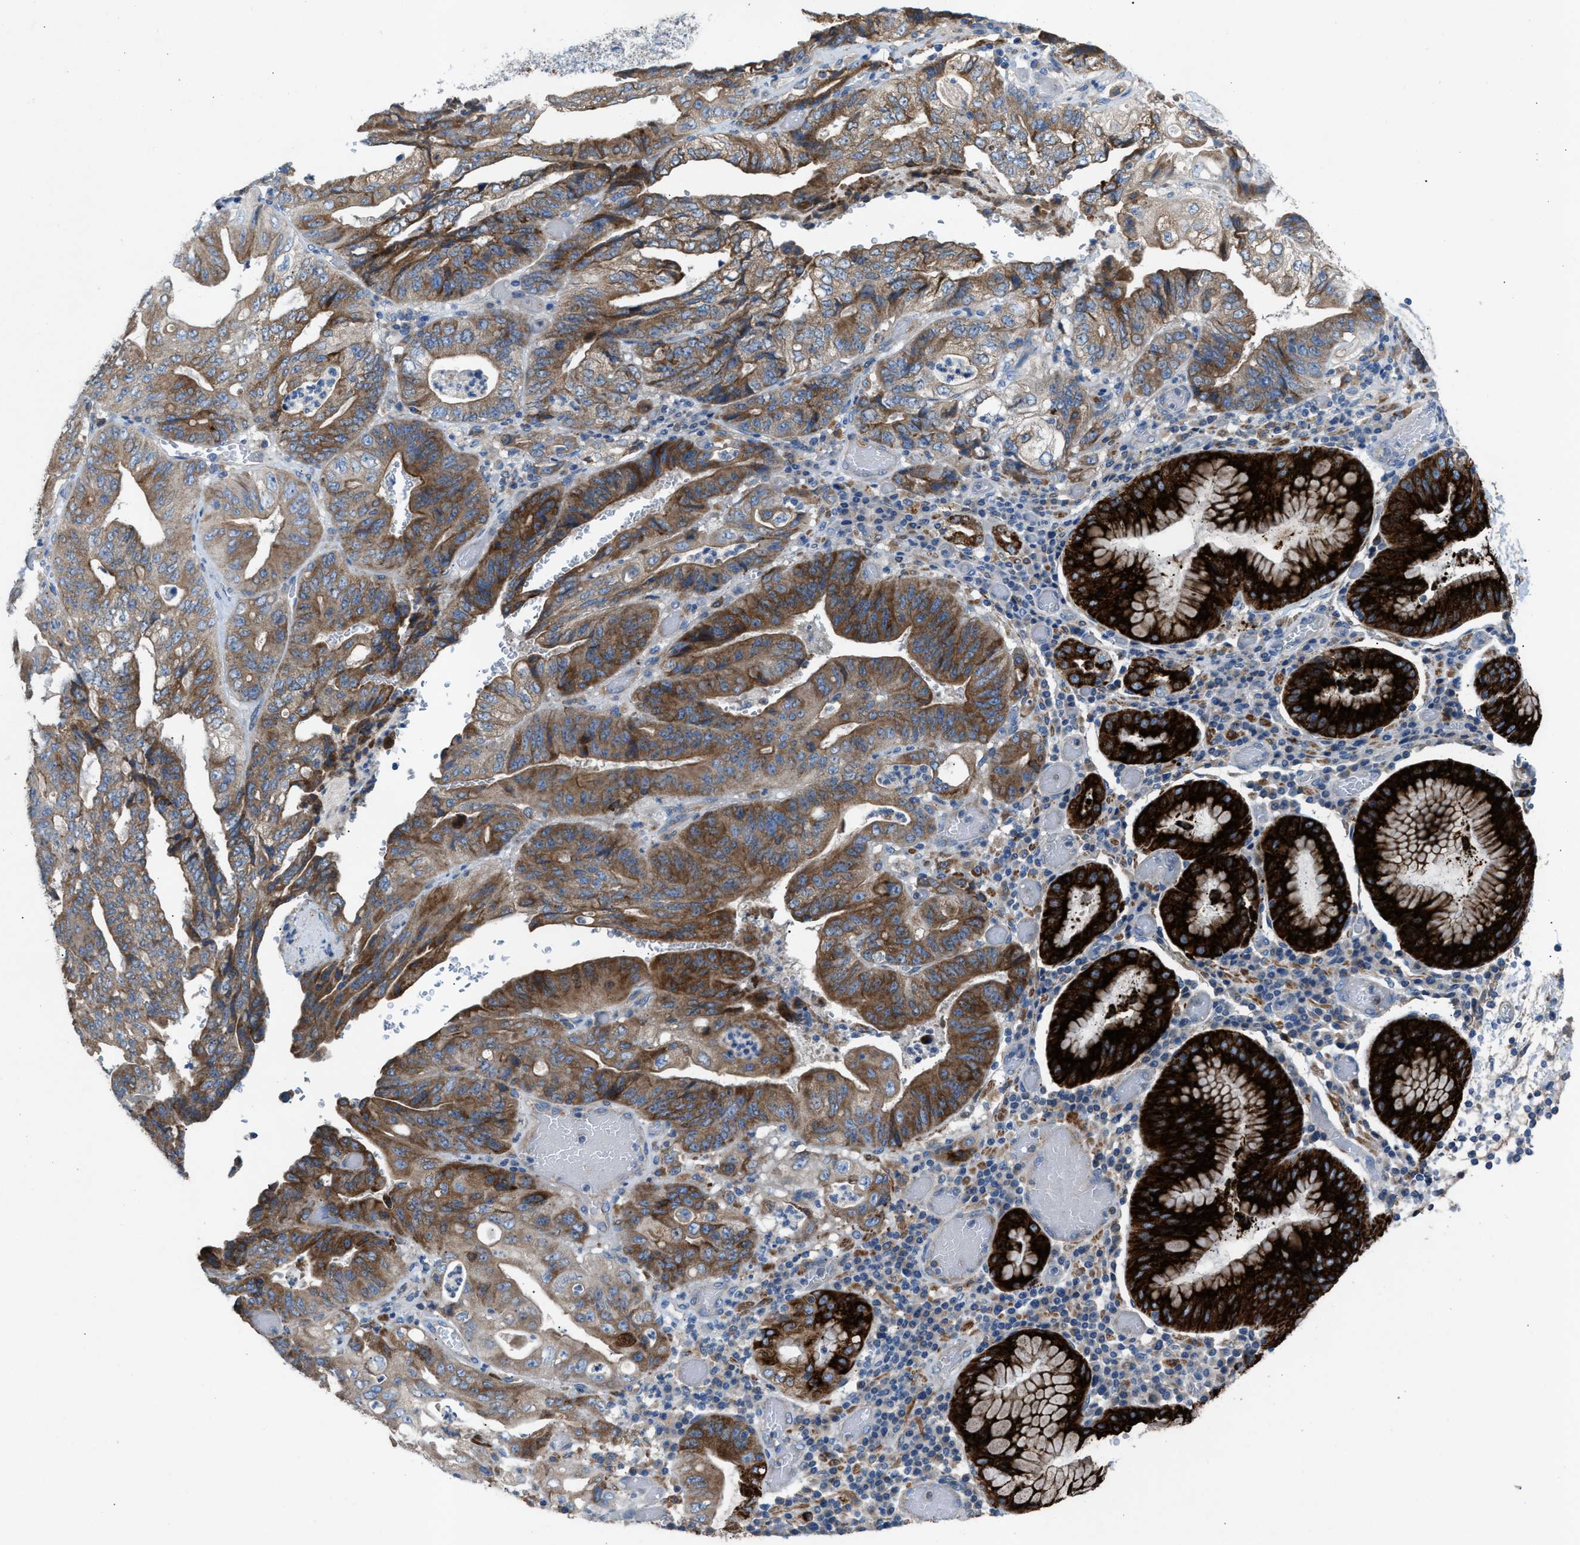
{"staining": {"intensity": "strong", "quantity": ">75%", "location": "cytoplasmic/membranous"}, "tissue": "stomach cancer", "cell_type": "Tumor cells", "image_type": "cancer", "snomed": [{"axis": "morphology", "description": "Adenocarcinoma, NOS"}, {"axis": "topography", "description": "Stomach"}], "caption": "Protein expression by IHC exhibits strong cytoplasmic/membranous positivity in about >75% of tumor cells in stomach cancer.", "gene": "AOAH", "patient": {"sex": "female", "age": 73}}